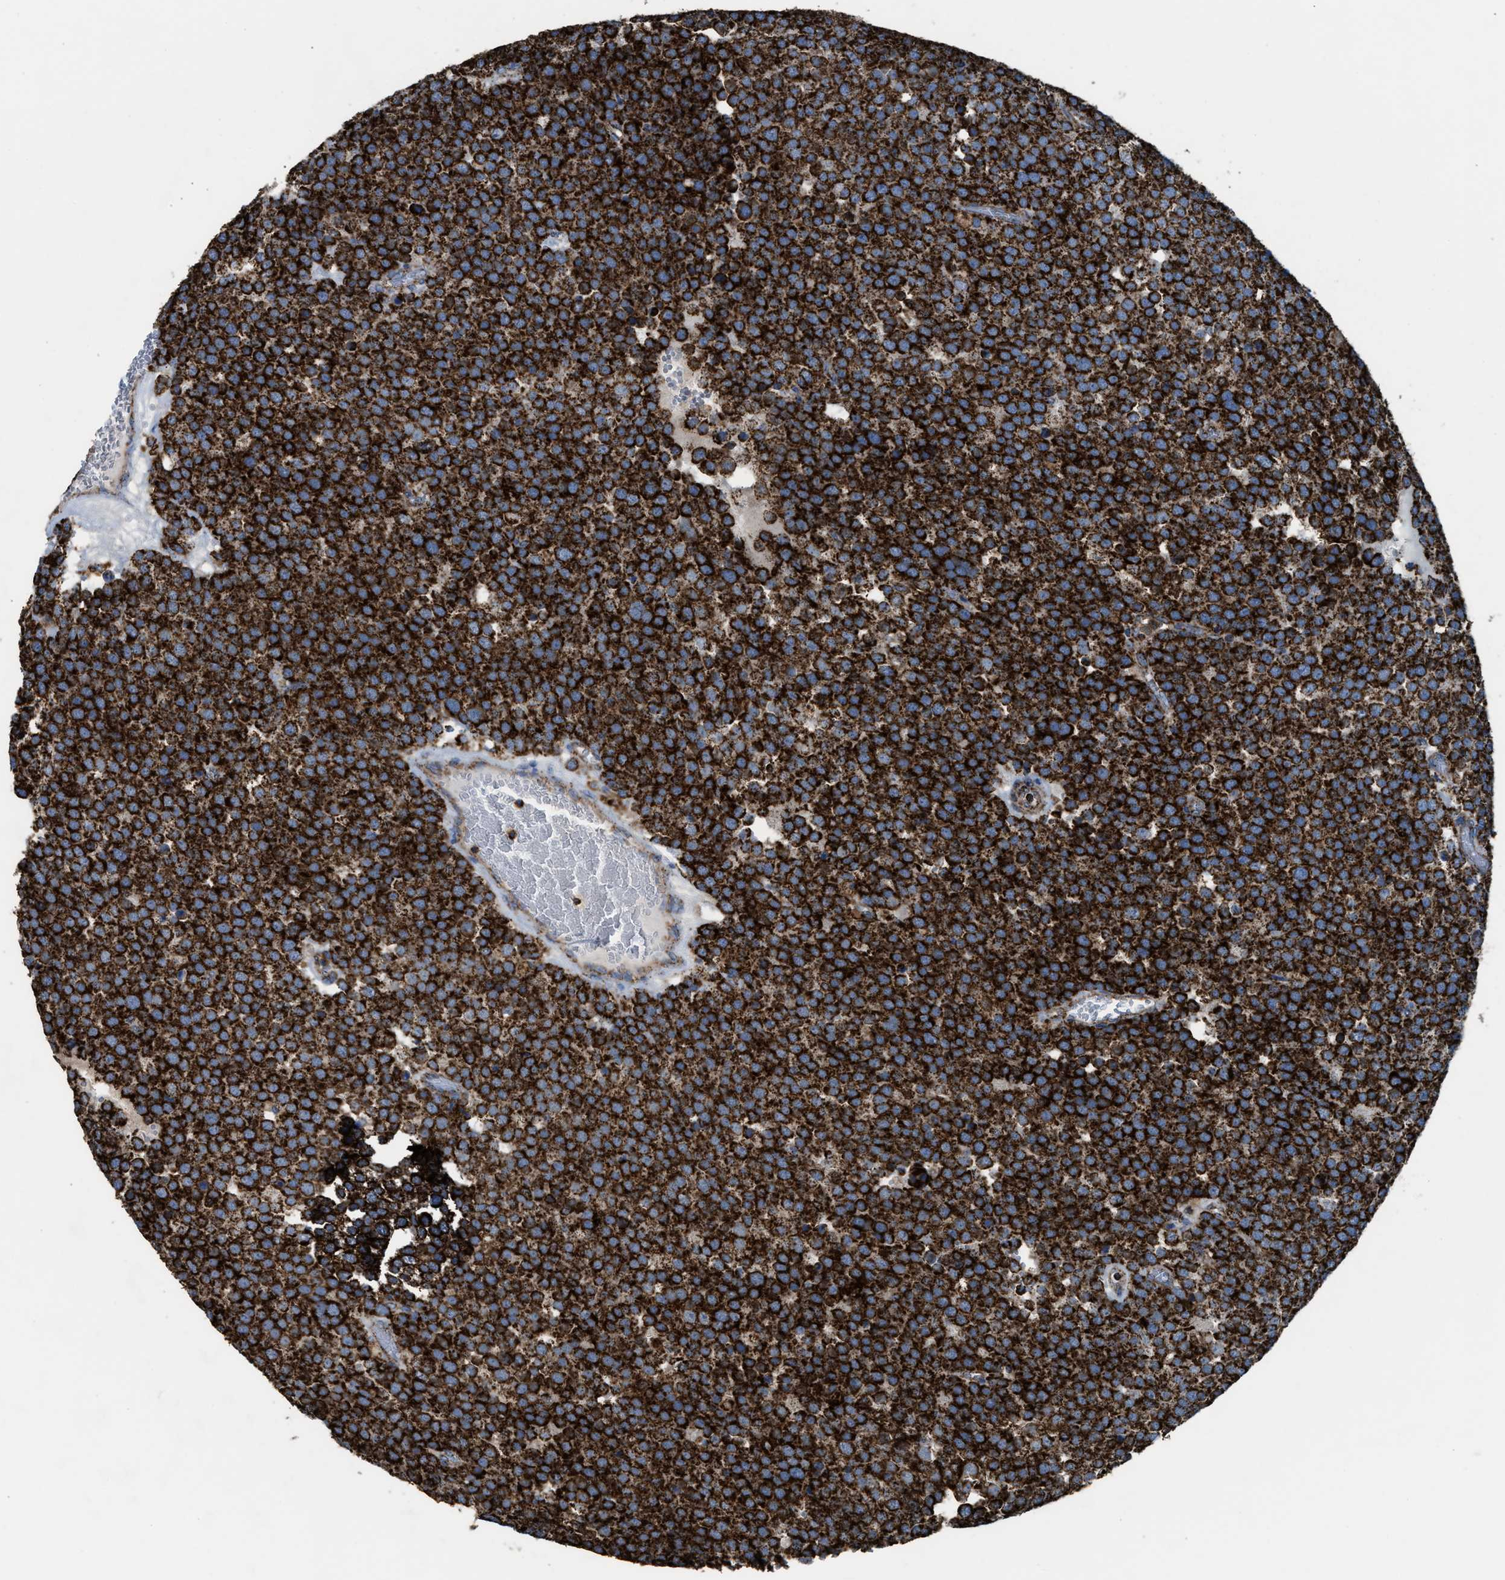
{"staining": {"intensity": "strong", "quantity": ">75%", "location": "cytoplasmic/membranous"}, "tissue": "testis cancer", "cell_type": "Tumor cells", "image_type": "cancer", "snomed": [{"axis": "morphology", "description": "Normal tissue, NOS"}, {"axis": "morphology", "description": "Seminoma, NOS"}, {"axis": "topography", "description": "Testis"}], "caption": "Immunohistochemical staining of testis cancer (seminoma) shows high levels of strong cytoplasmic/membranous protein positivity in about >75% of tumor cells.", "gene": "ECHS1", "patient": {"sex": "male", "age": 71}}